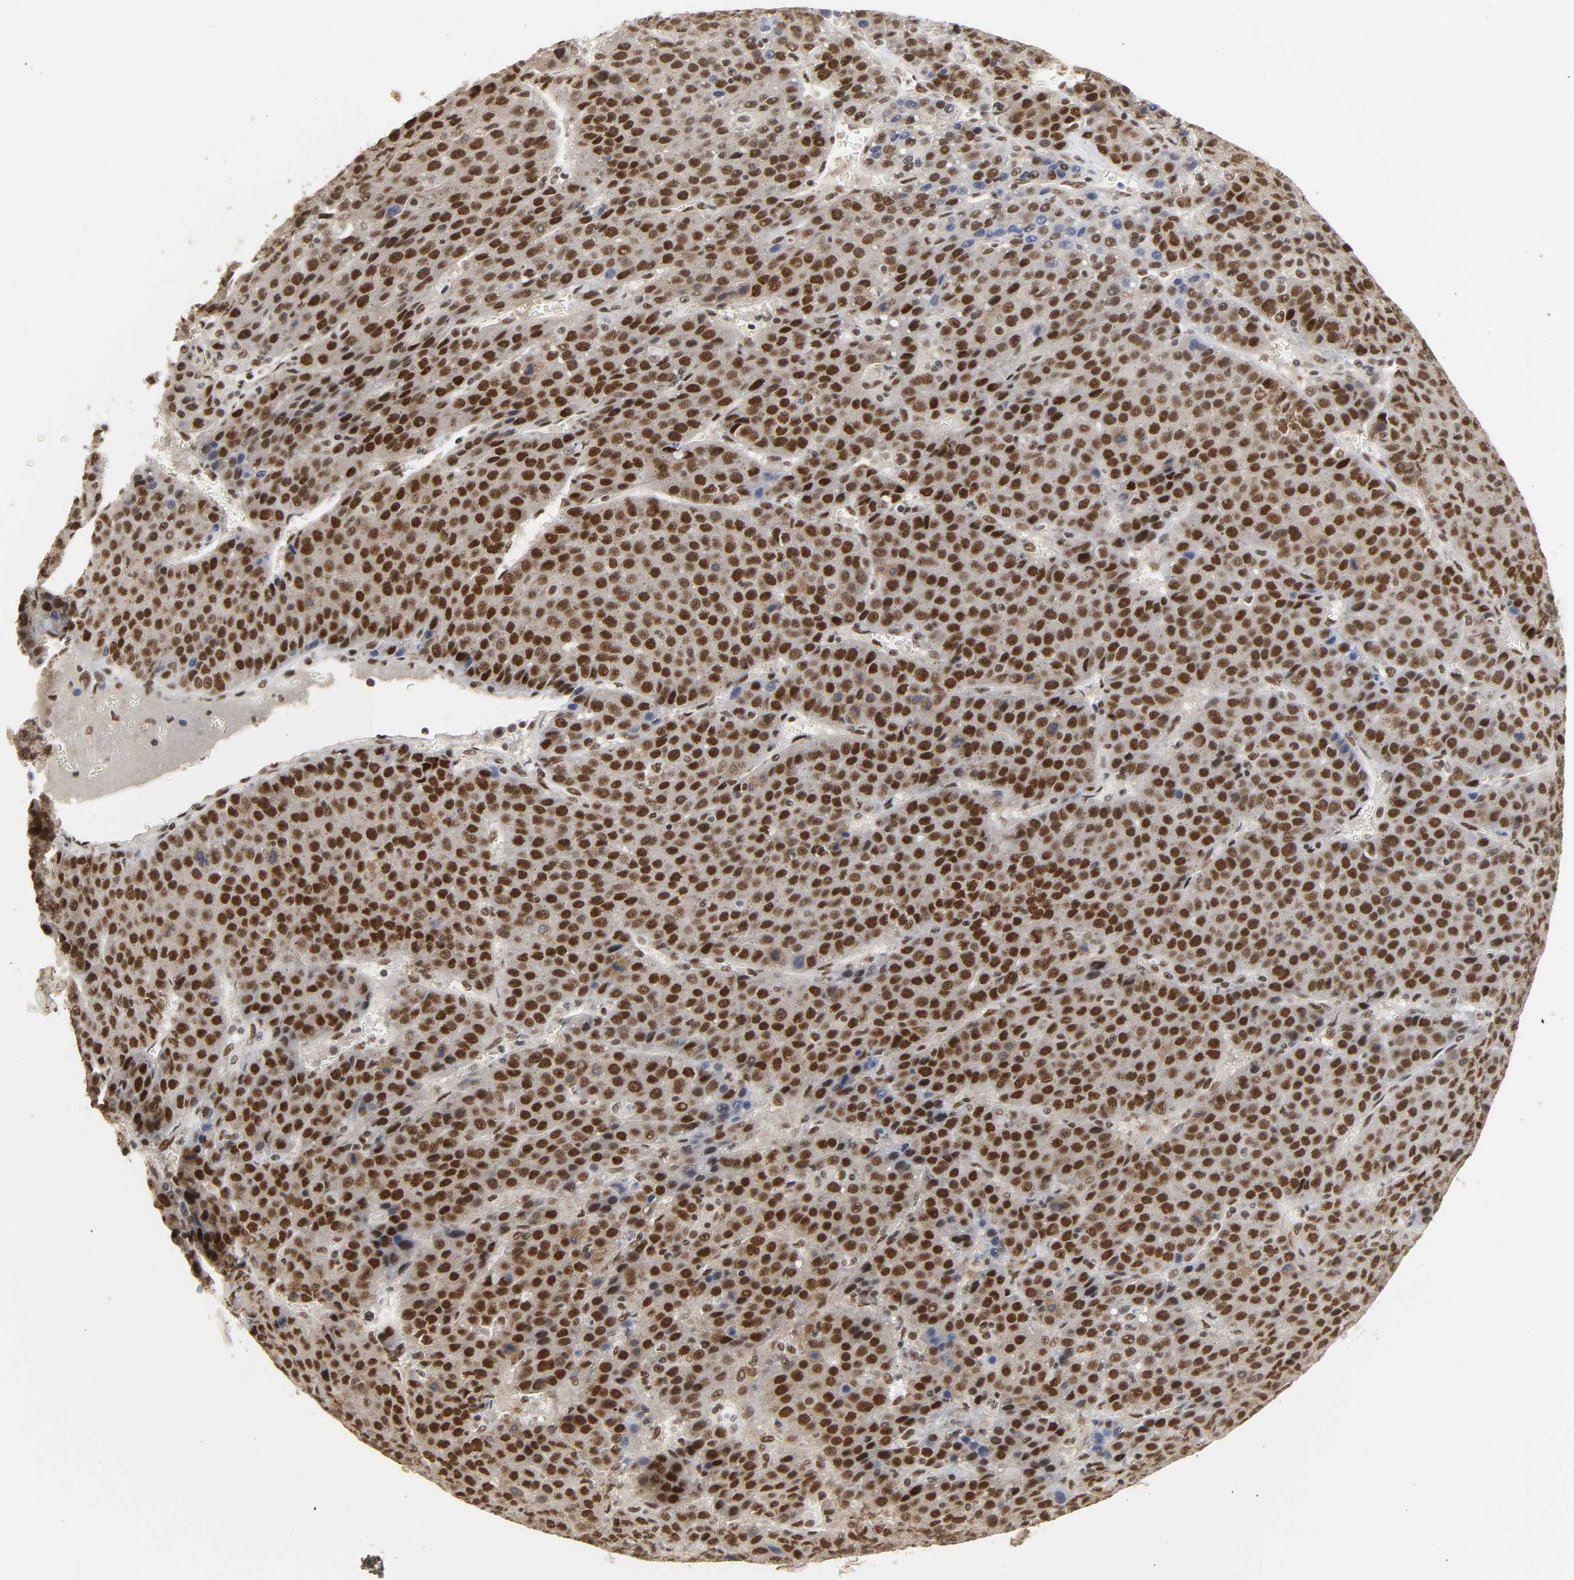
{"staining": {"intensity": "strong", "quantity": ">75%", "location": "nuclear"}, "tissue": "liver cancer", "cell_type": "Tumor cells", "image_type": "cancer", "snomed": [{"axis": "morphology", "description": "Carcinoma, Hepatocellular, NOS"}, {"axis": "topography", "description": "Liver"}], "caption": "Immunohistochemical staining of human liver hepatocellular carcinoma reveals strong nuclear protein staining in approximately >75% of tumor cells. Nuclei are stained in blue.", "gene": "NCOA6", "patient": {"sex": "female", "age": 53}}